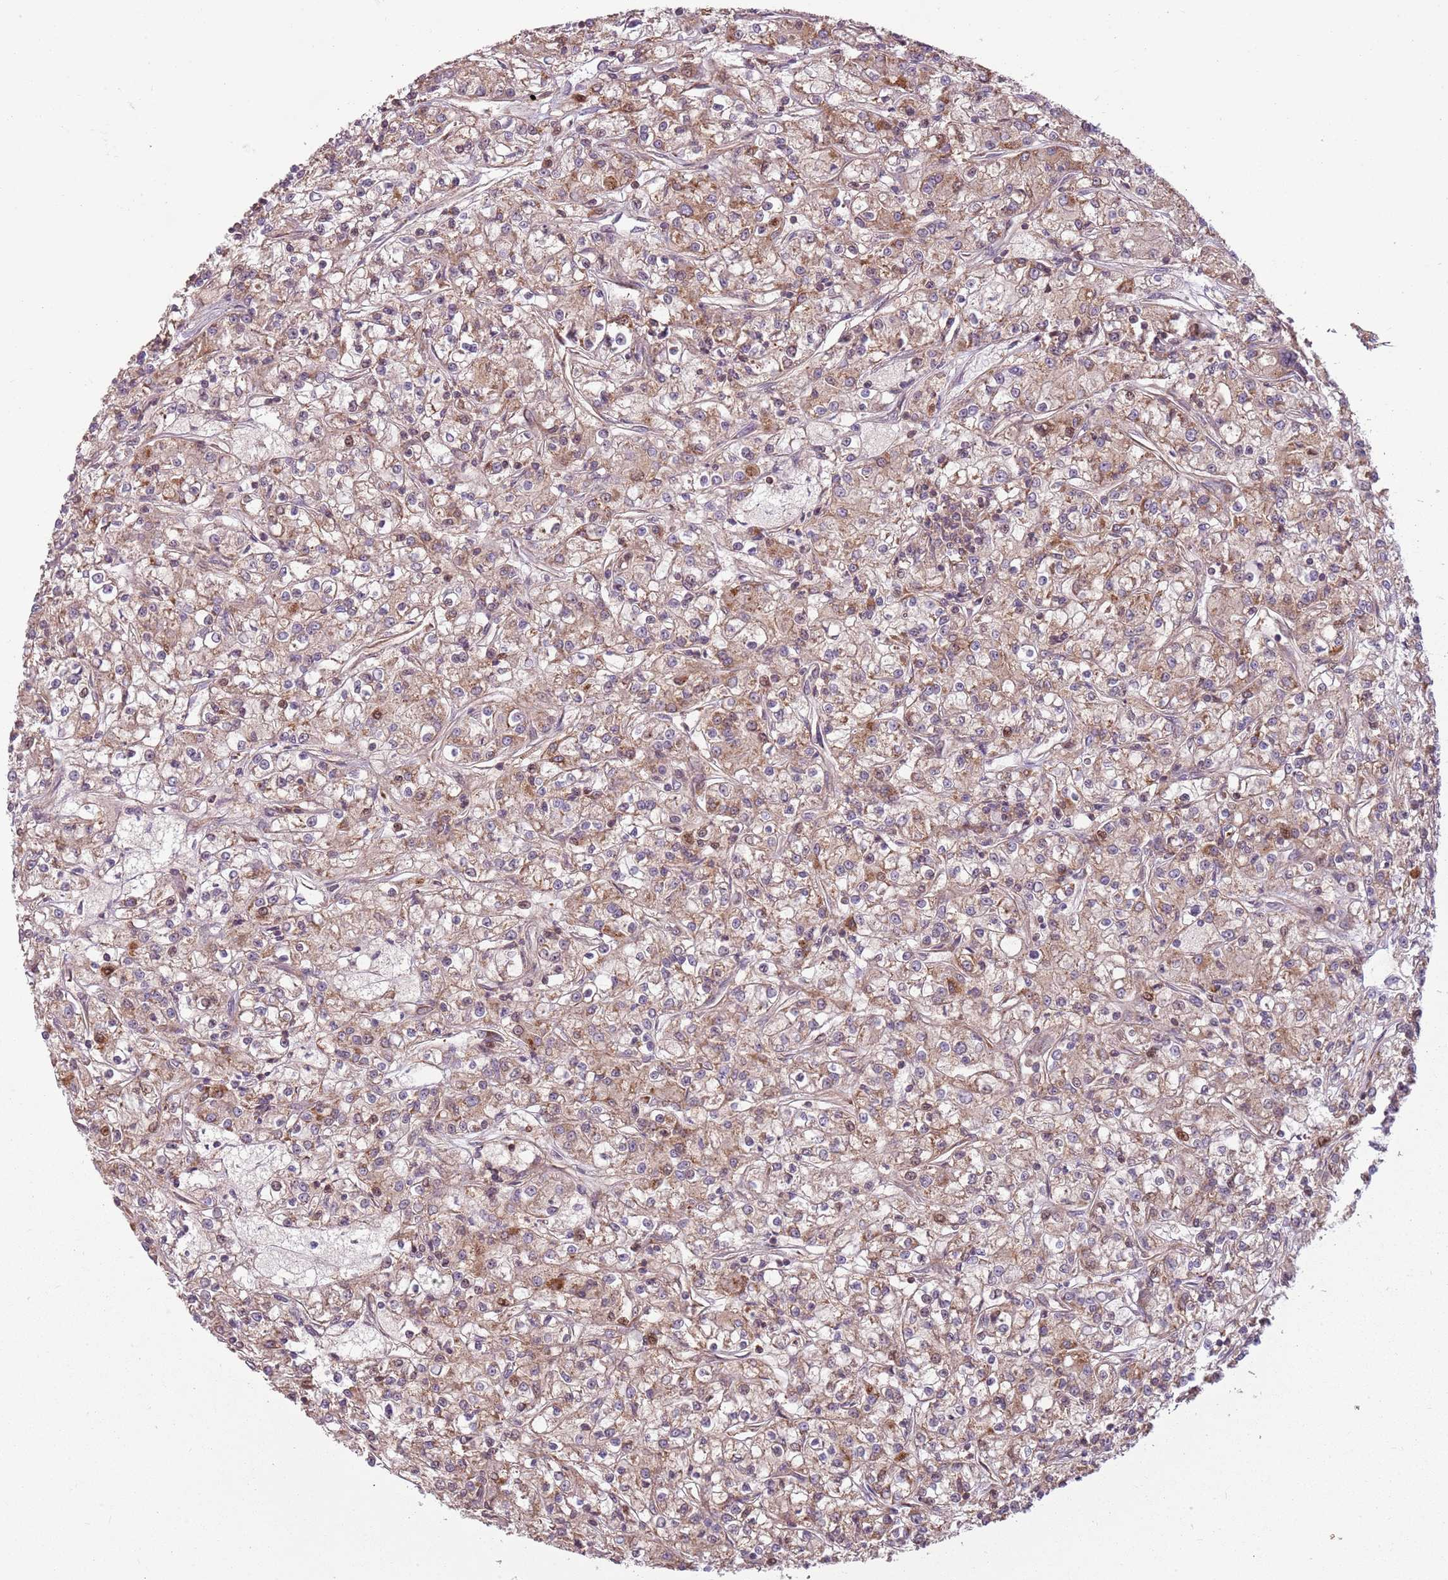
{"staining": {"intensity": "moderate", "quantity": ">75%", "location": "cytoplasmic/membranous"}, "tissue": "renal cancer", "cell_type": "Tumor cells", "image_type": "cancer", "snomed": [{"axis": "morphology", "description": "Adenocarcinoma, NOS"}, {"axis": "topography", "description": "Kidney"}], "caption": "The photomicrograph exhibits a brown stain indicating the presence of a protein in the cytoplasmic/membranous of tumor cells in renal cancer.", "gene": "RPL21", "patient": {"sex": "female", "age": 59}}